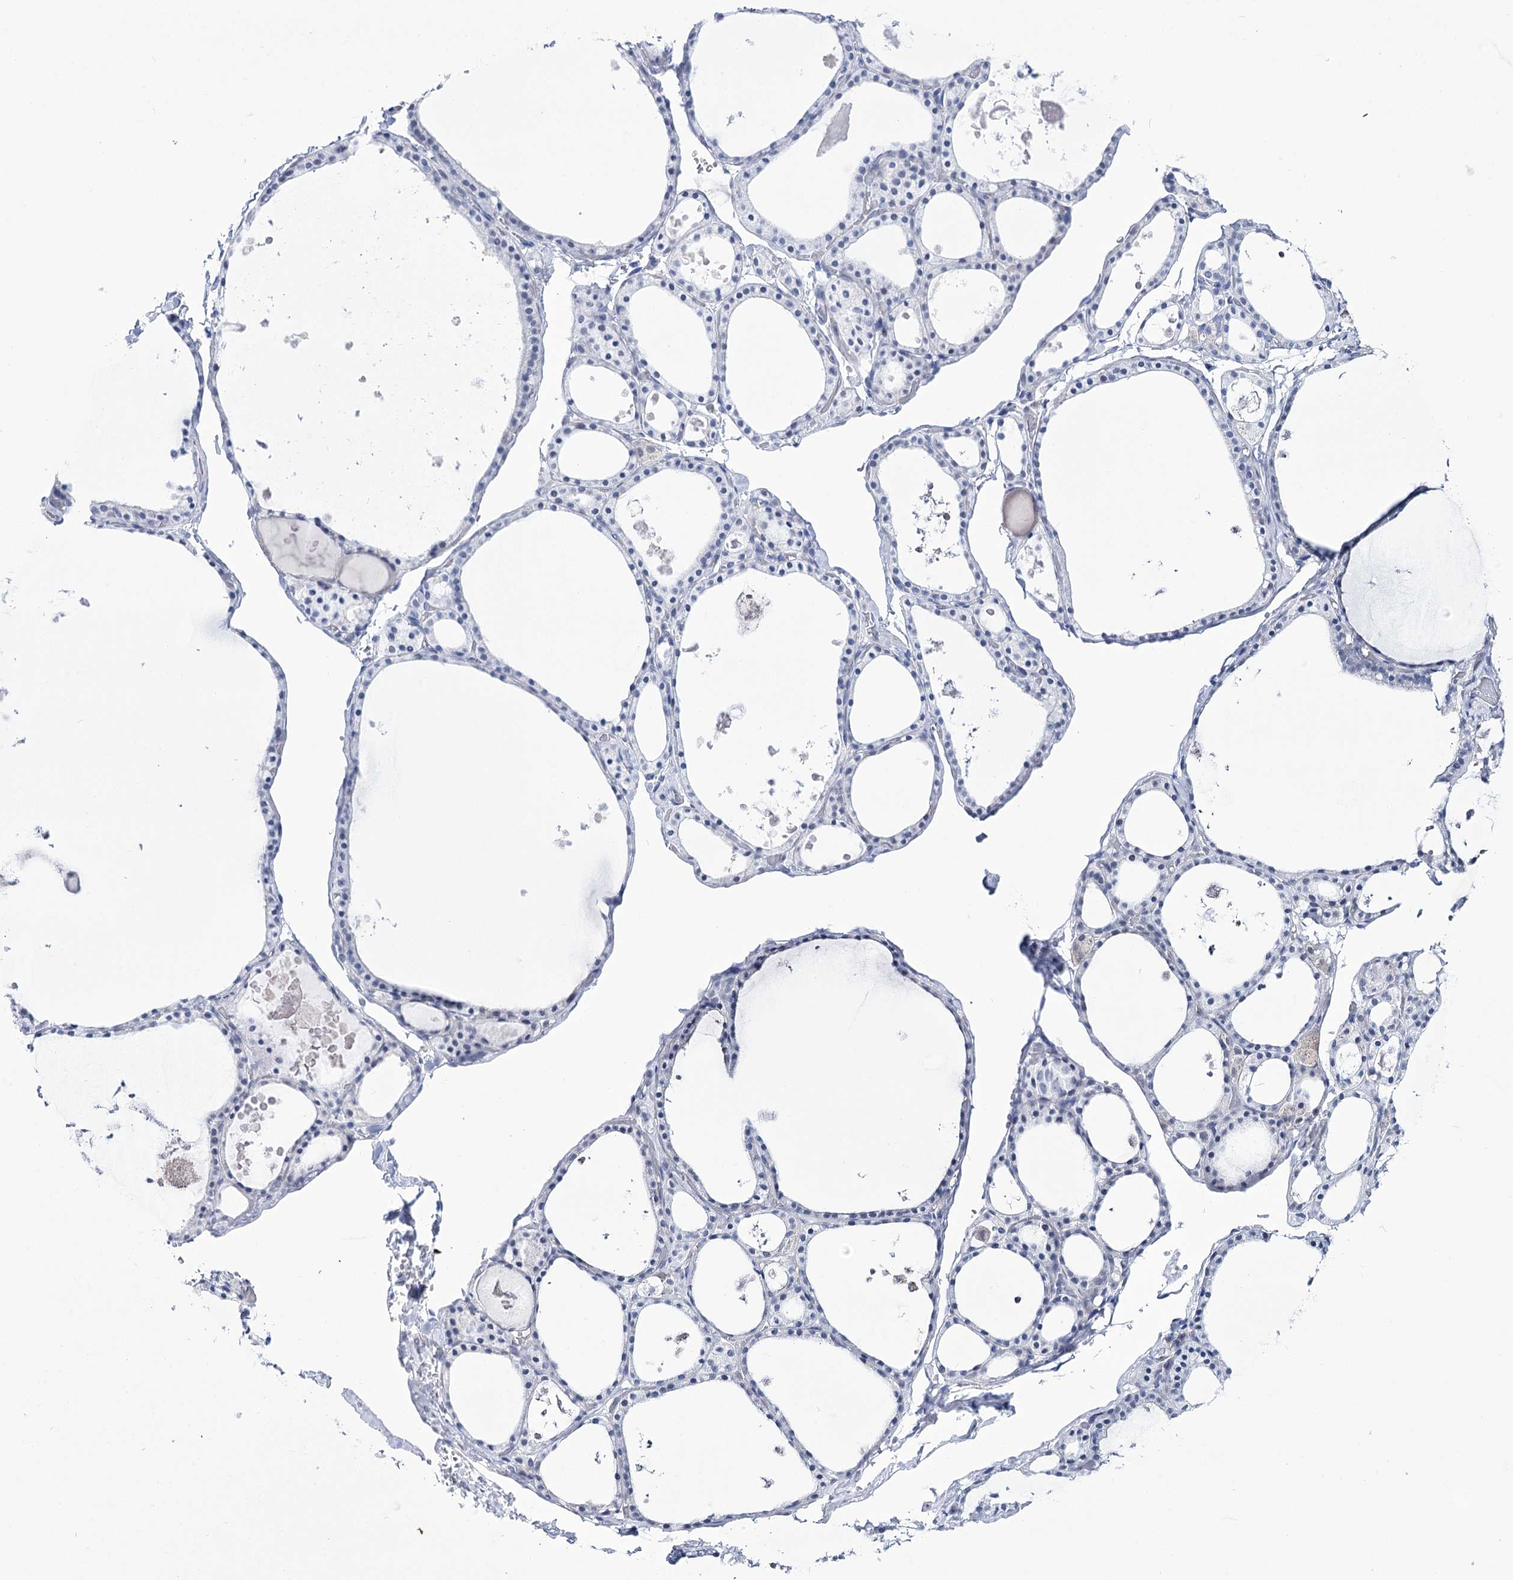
{"staining": {"intensity": "negative", "quantity": "none", "location": "none"}, "tissue": "thyroid gland", "cell_type": "Glandular cells", "image_type": "normal", "snomed": [{"axis": "morphology", "description": "Normal tissue, NOS"}, {"axis": "topography", "description": "Thyroid gland"}], "caption": "High magnification brightfield microscopy of normal thyroid gland stained with DAB (brown) and counterstained with hematoxylin (blue): glandular cells show no significant positivity.", "gene": "UBA6", "patient": {"sex": "male", "age": 56}}